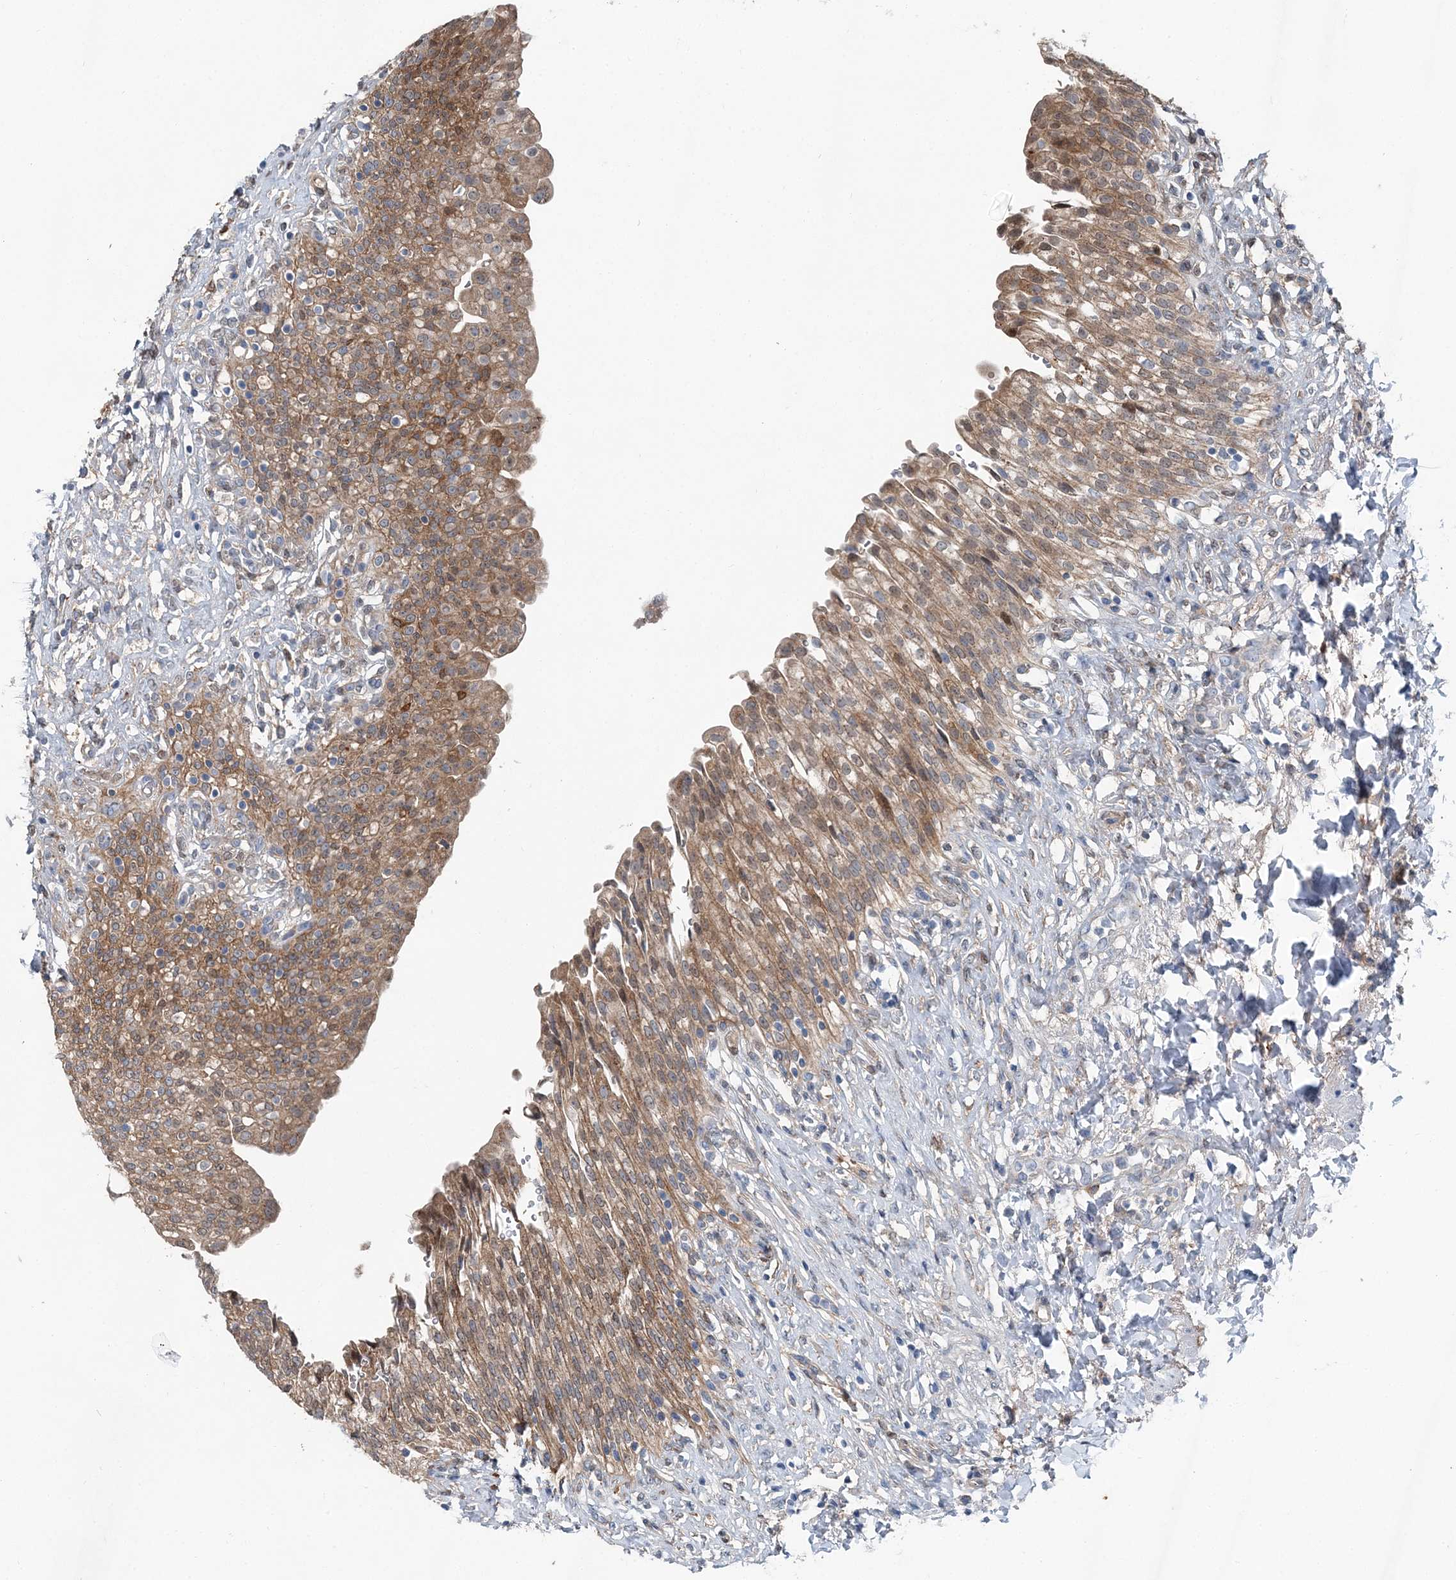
{"staining": {"intensity": "moderate", "quantity": ">75%", "location": "cytoplasmic/membranous"}, "tissue": "urinary bladder", "cell_type": "Urothelial cells", "image_type": "normal", "snomed": [{"axis": "morphology", "description": "Urothelial carcinoma, High grade"}, {"axis": "topography", "description": "Urinary bladder"}], "caption": "High-magnification brightfield microscopy of unremarkable urinary bladder stained with DAB (brown) and counterstained with hematoxylin (blue). urothelial cells exhibit moderate cytoplasmic/membranous expression is seen in about>75% of cells.", "gene": "SPOPL", "patient": {"sex": "male", "age": 46}}